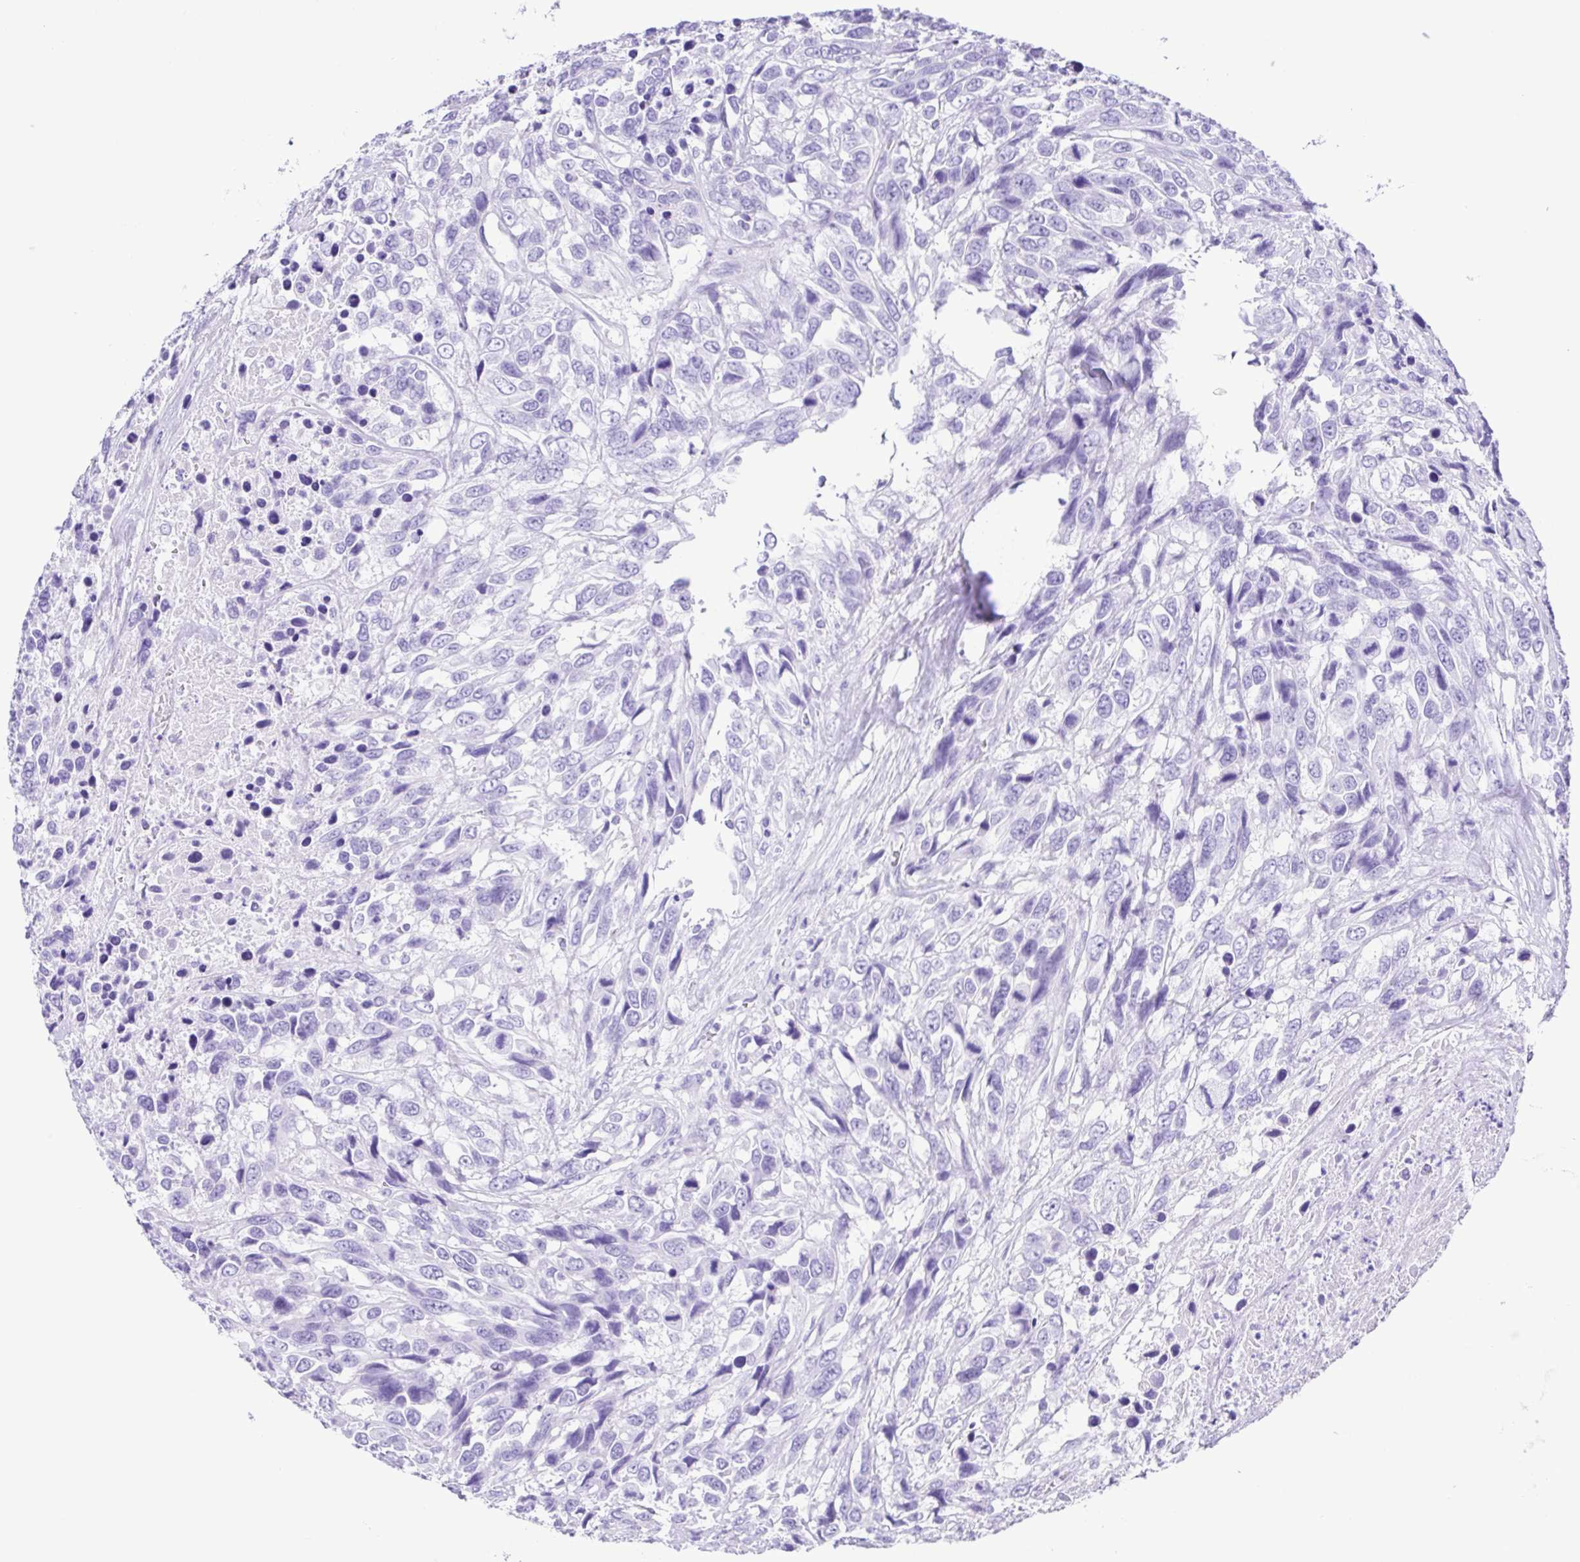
{"staining": {"intensity": "negative", "quantity": "none", "location": "none"}, "tissue": "urothelial cancer", "cell_type": "Tumor cells", "image_type": "cancer", "snomed": [{"axis": "morphology", "description": "Urothelial carcinoma, High grade"}, {"axis": "topography", "description": "Urinary bladder"}], "caption": "Urothelial carcinoma (high-grade) was stained to show a protein in brown. There is no significant expression in tumor cells.", "gene": "ERP27", "patient": {"sex": "female", "age": 70}}